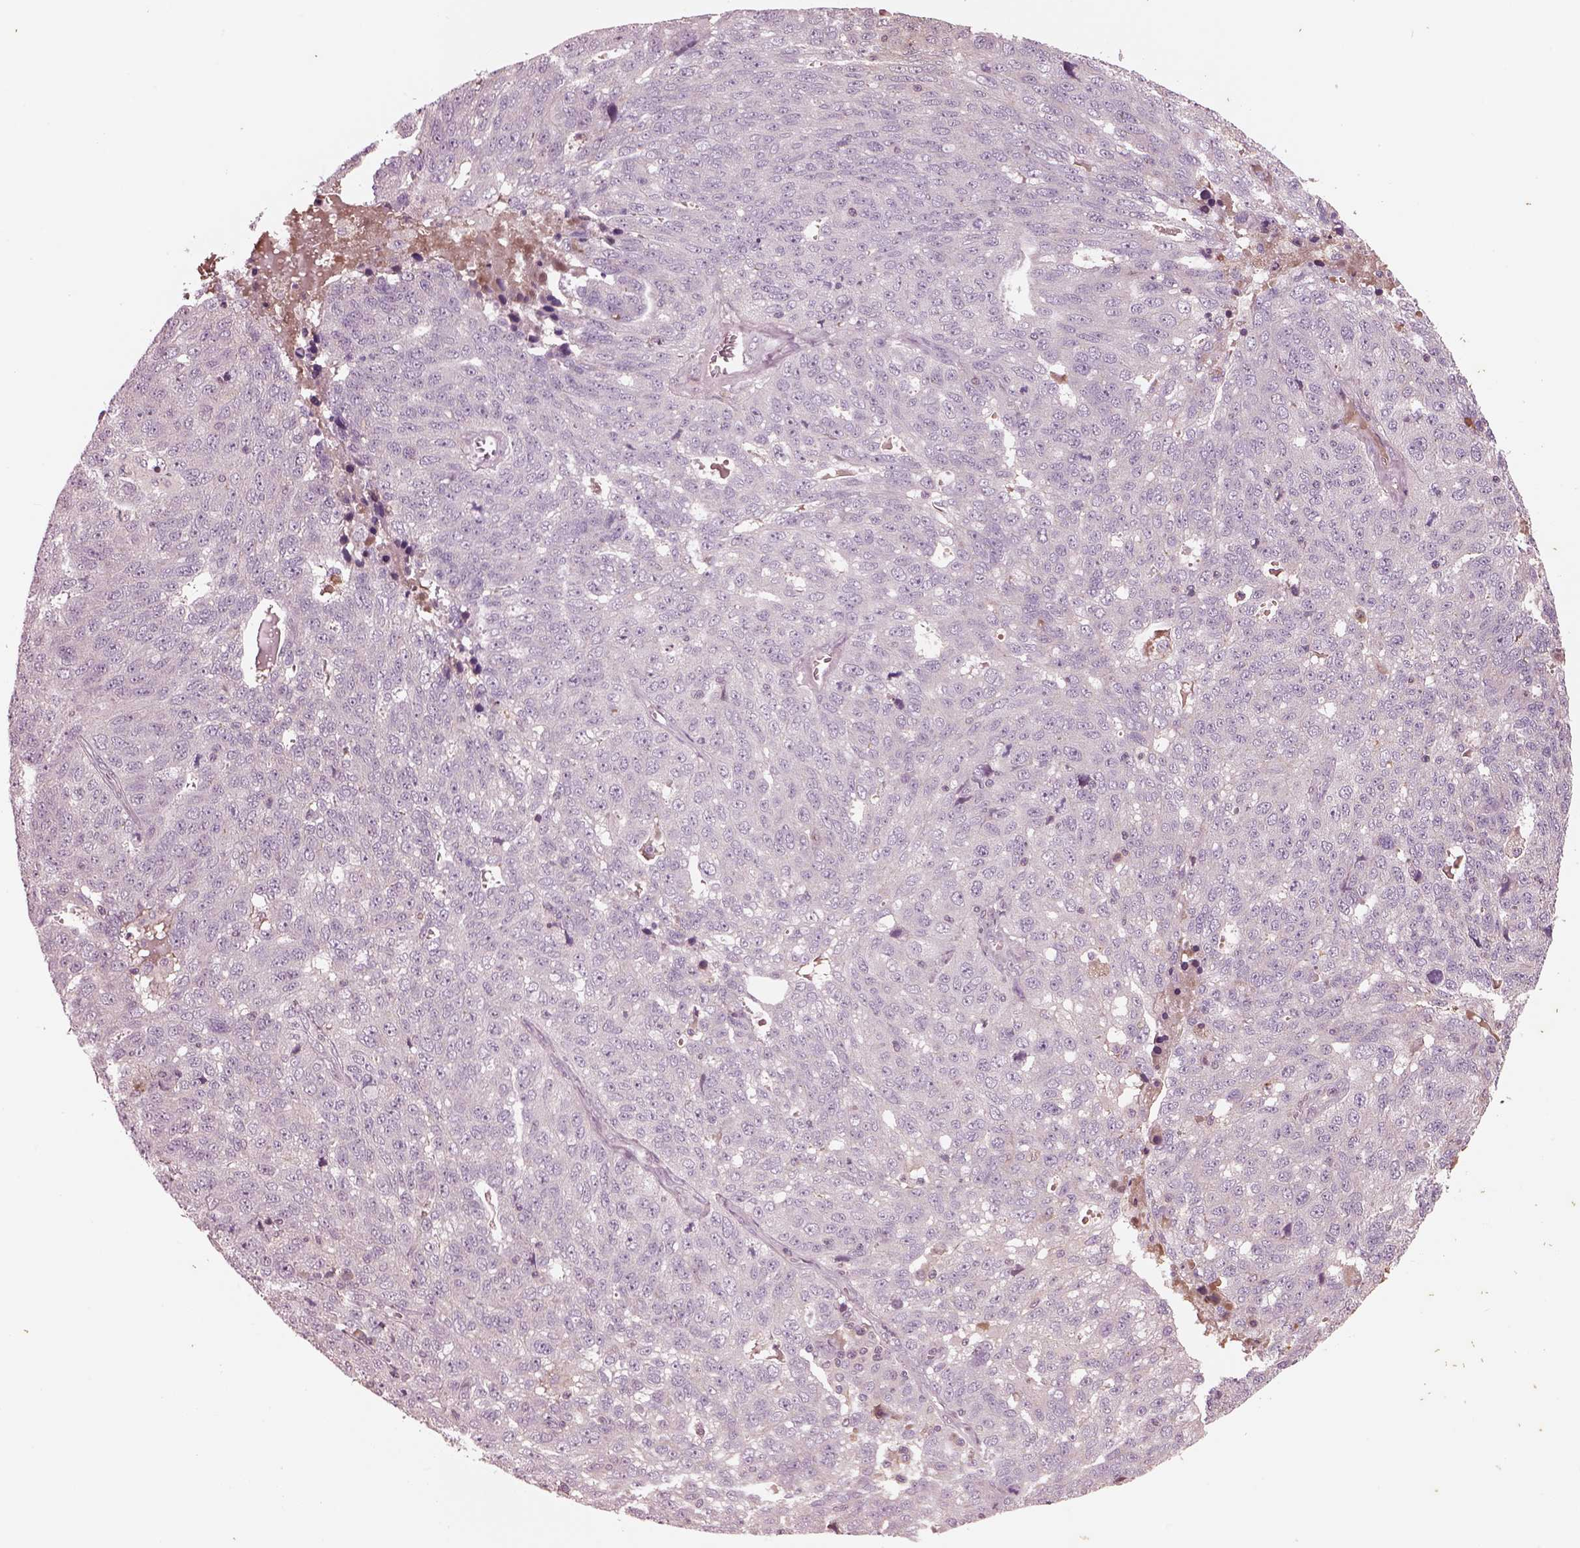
{"staining": {"intensity": "negative", "quantity": "none", "location": "none"}, "tissue": "ovarian cancer", "cell_type": "Tumor cells", "image_type": "cancer", "snomed": [{"axis": "morphology", "description": "Cystadenocarcinoma, serous, NOS"}, {"axis": "topography", "description": "Ovary"}], "caption": "Ovarian cancer (serous cystadenocarcinoma) was stained to show a protein in brown. There is no significant staining in tumor cells.", "gene": "PTX4", "patient": {"sex": "female", "age": 71}}